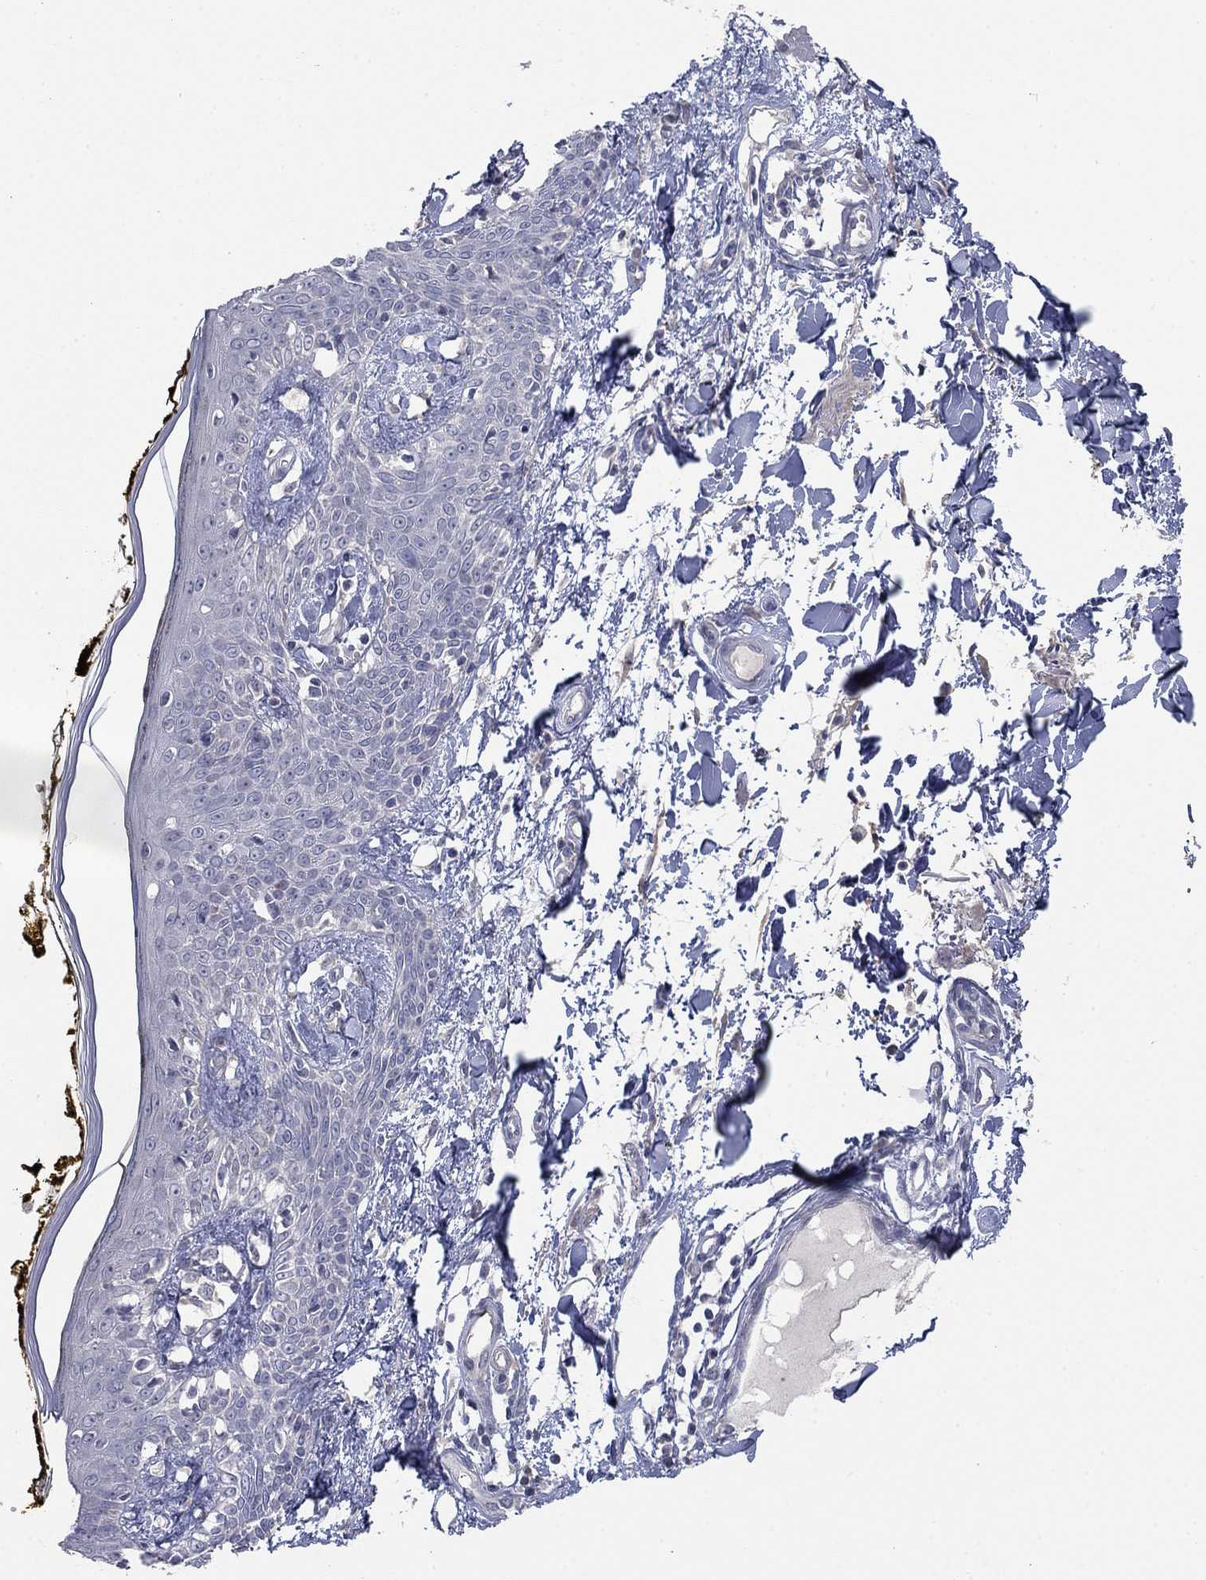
{"staining": {"intensity": "negative", "quantity": "none", "location": "none"}, "tissue": "skin", "cell_type": "Fibroblasts", "image_type": "normal", "snomed": [{"axis": "morphology", "description": "Normal tissue, NOS"}, {"axis": "topography", "description": "Skin"}], "caption": "Immunohistochemistry of normal human skin exhibits no expression in fibroblasts.", "gene": "GRK7", "patient": {"sex": "male", "age": 76}}